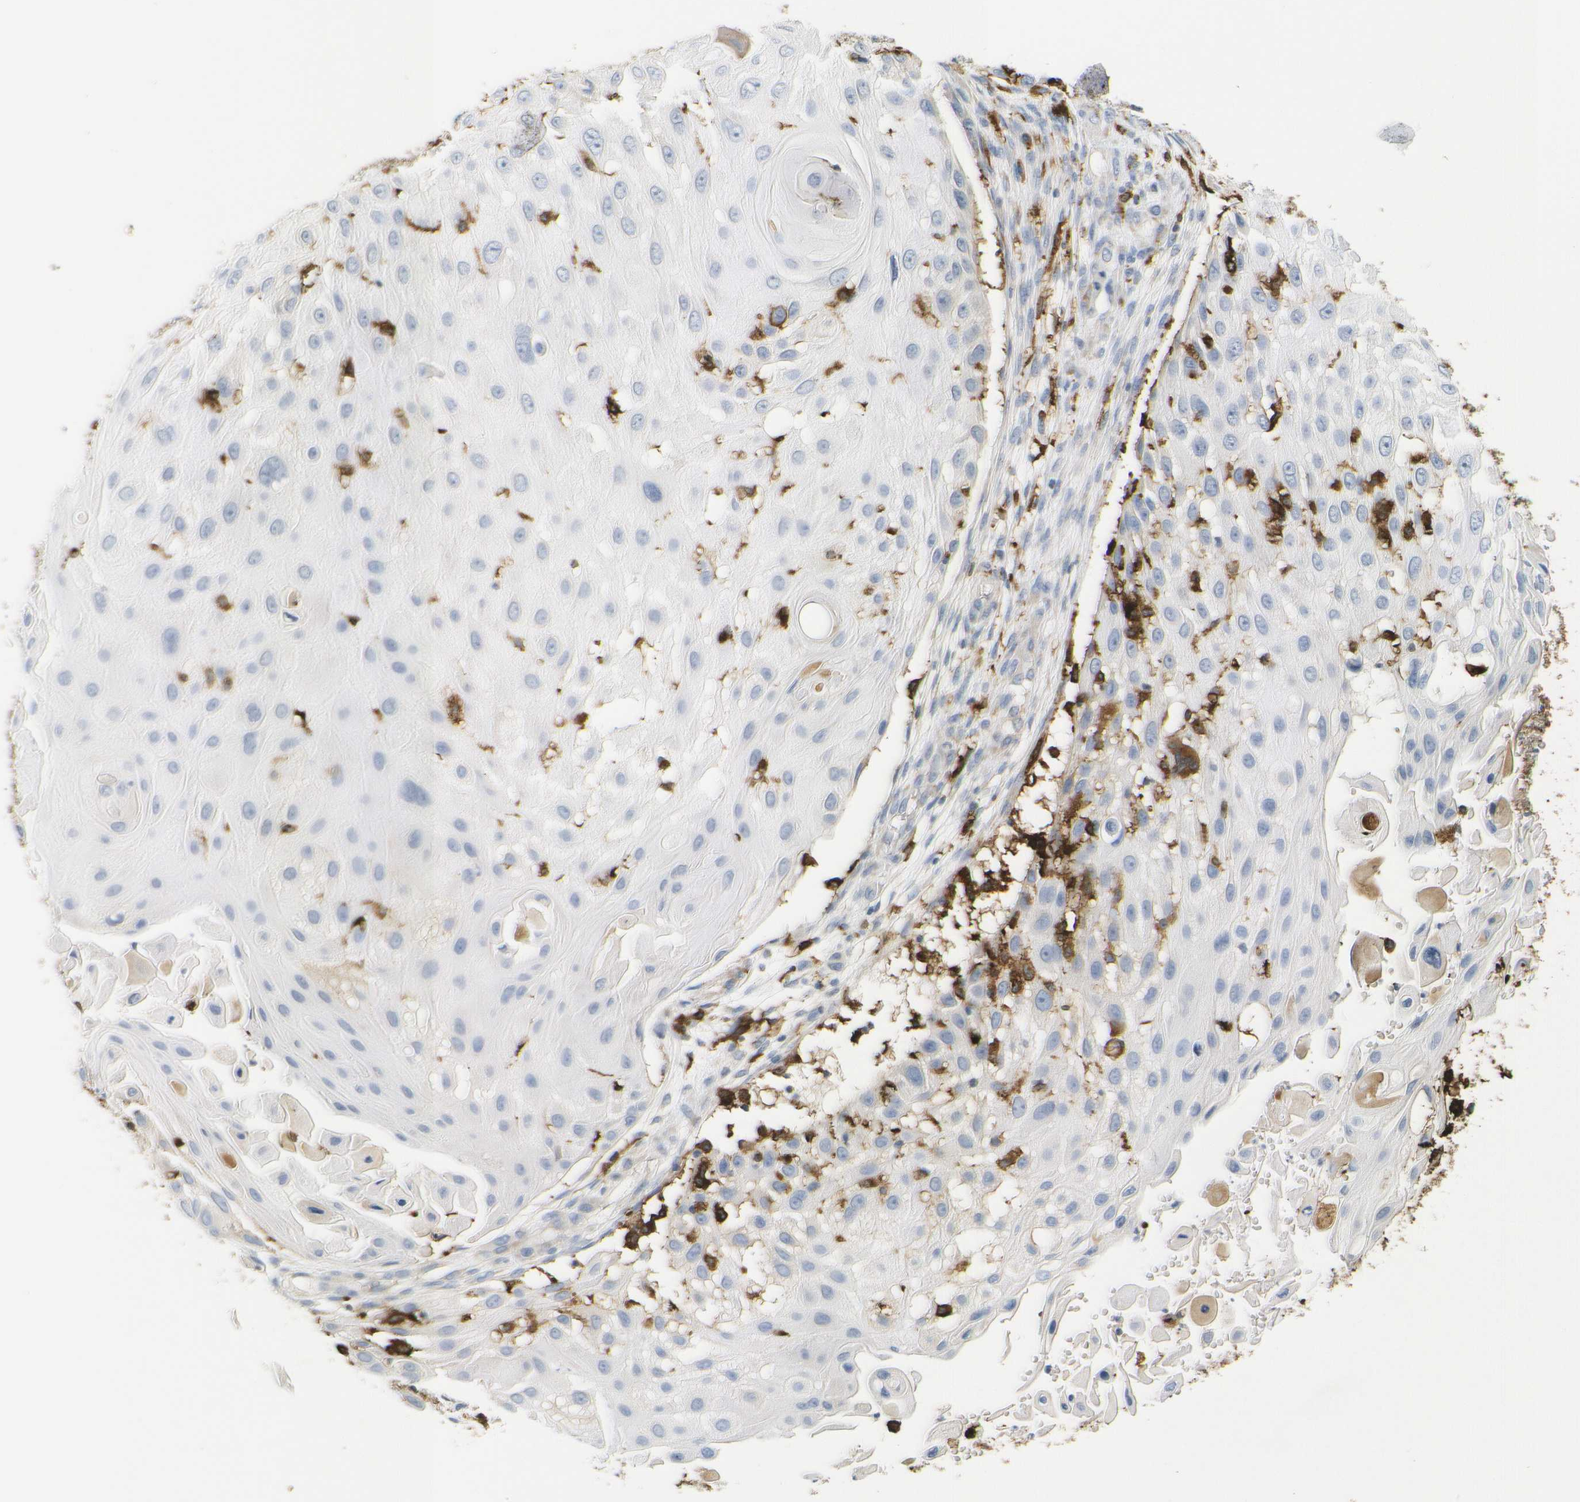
{"staining": {"intensity": "negative", "quantity": "none", "location": "none"}, "tissue": "skin cancer", "cell_type": "Tumor cells", "image_type": "cancer", "snomed": [{"axis": "morphology", "description": "Squamous cell carcinoma, NOS"}, {"axis": "topography", "description": "Skin"}], "caption": "A histopathology image of squamous cell carcinoma (skin) stained for a protein displays no brown staining in tumor cells. (DAB immunohistochemistry, high magnification).", "gene": "HLA-DQB1", "patient": {"sex": "female", "age": 44}}